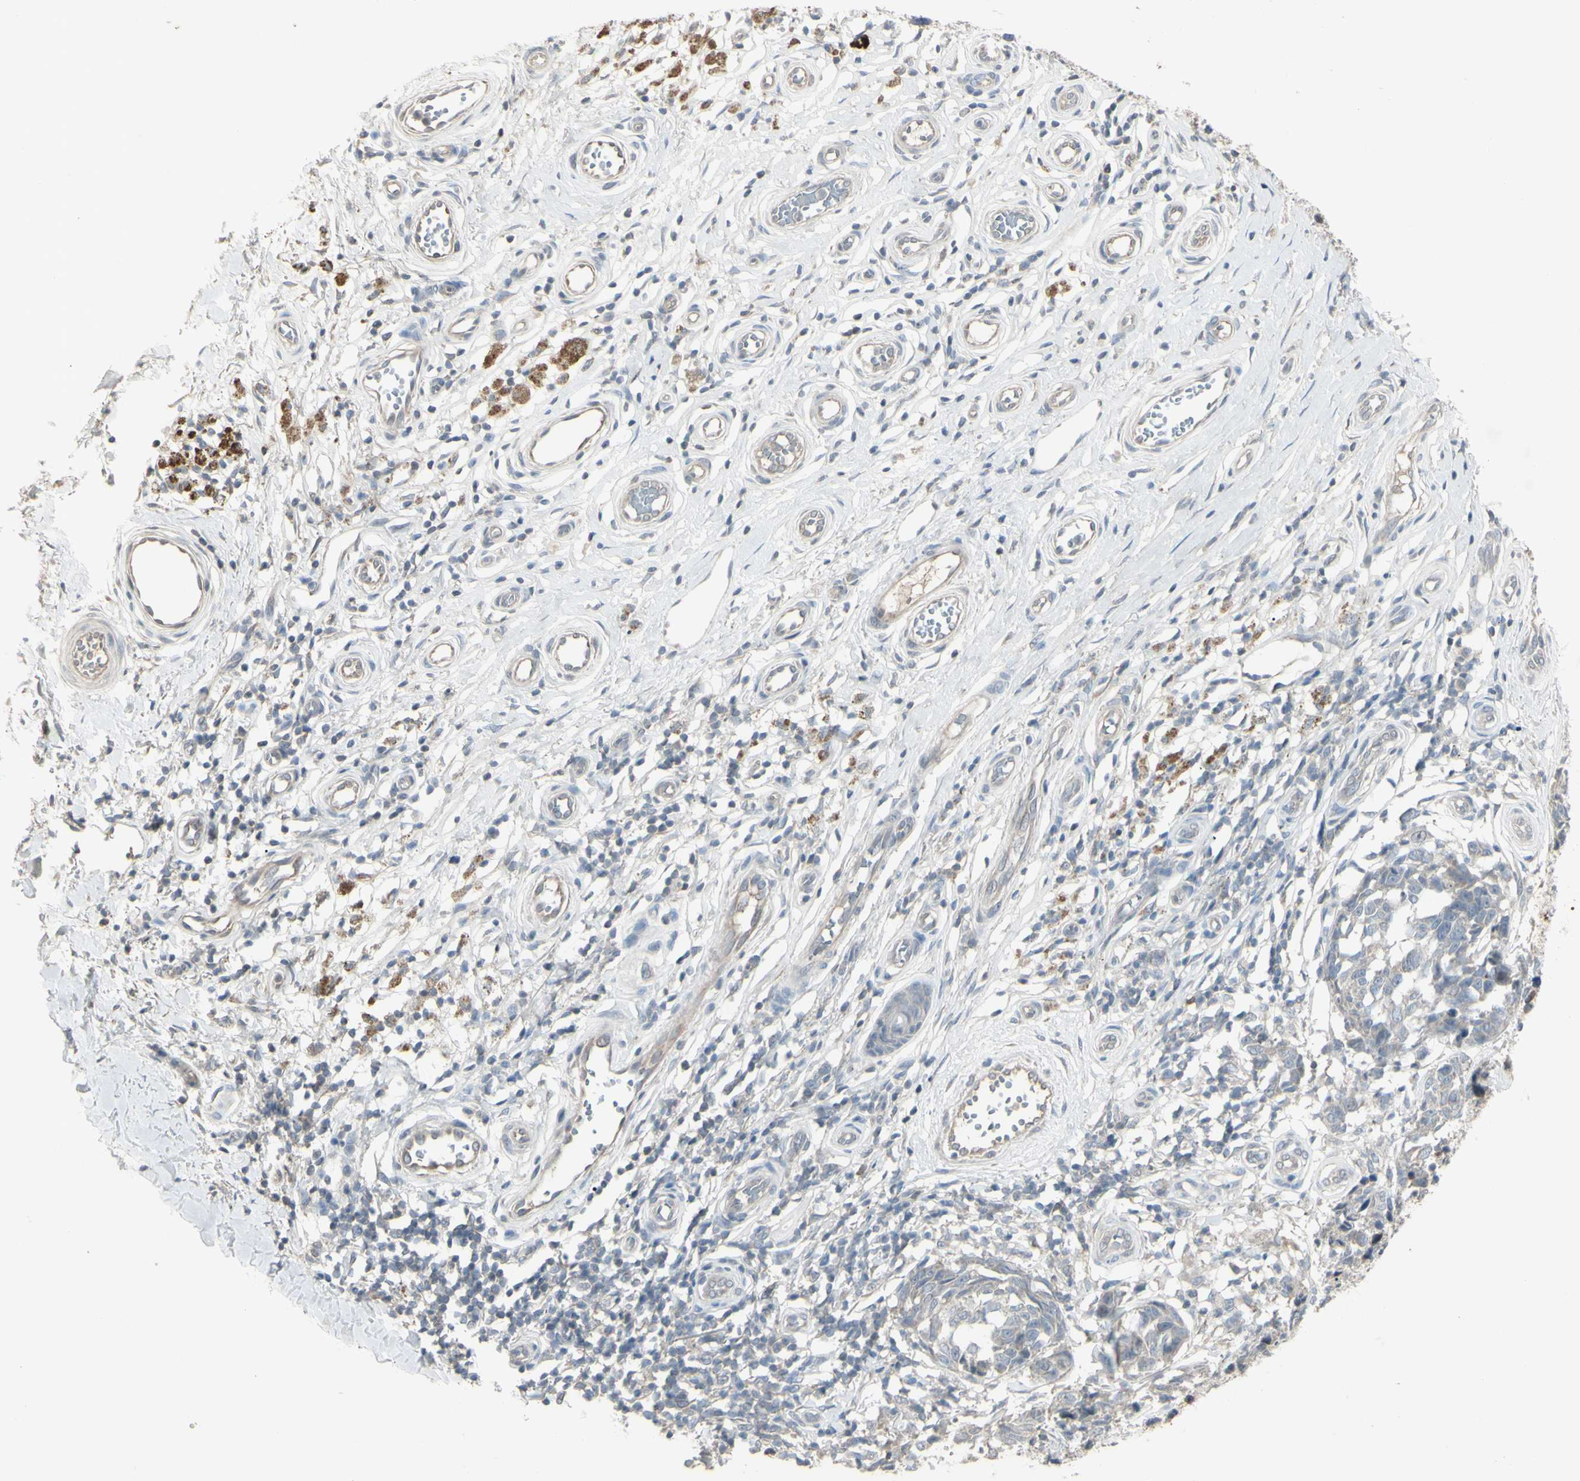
{"staining": {"intensity": "weak", "quantity": ">75%", "location": "cytoplasmic/membranous"}, "tissue": "melanoma", "cell_type": "Tumor cells", "image_type": "cancer", "snomed": [{"axis": "morphology", "description": "Malignant melanoma, NOS"}, {"axis": "topography", "description": "Skin"}], "caption": "This is an image of immunohistochemistry (IHC) staining of melanoma, which shows weak staining in the cytoplasmic/membranous of tumor cells.", "gene": "PIAS4", "patient": {"sex": "female", "age": 64}}